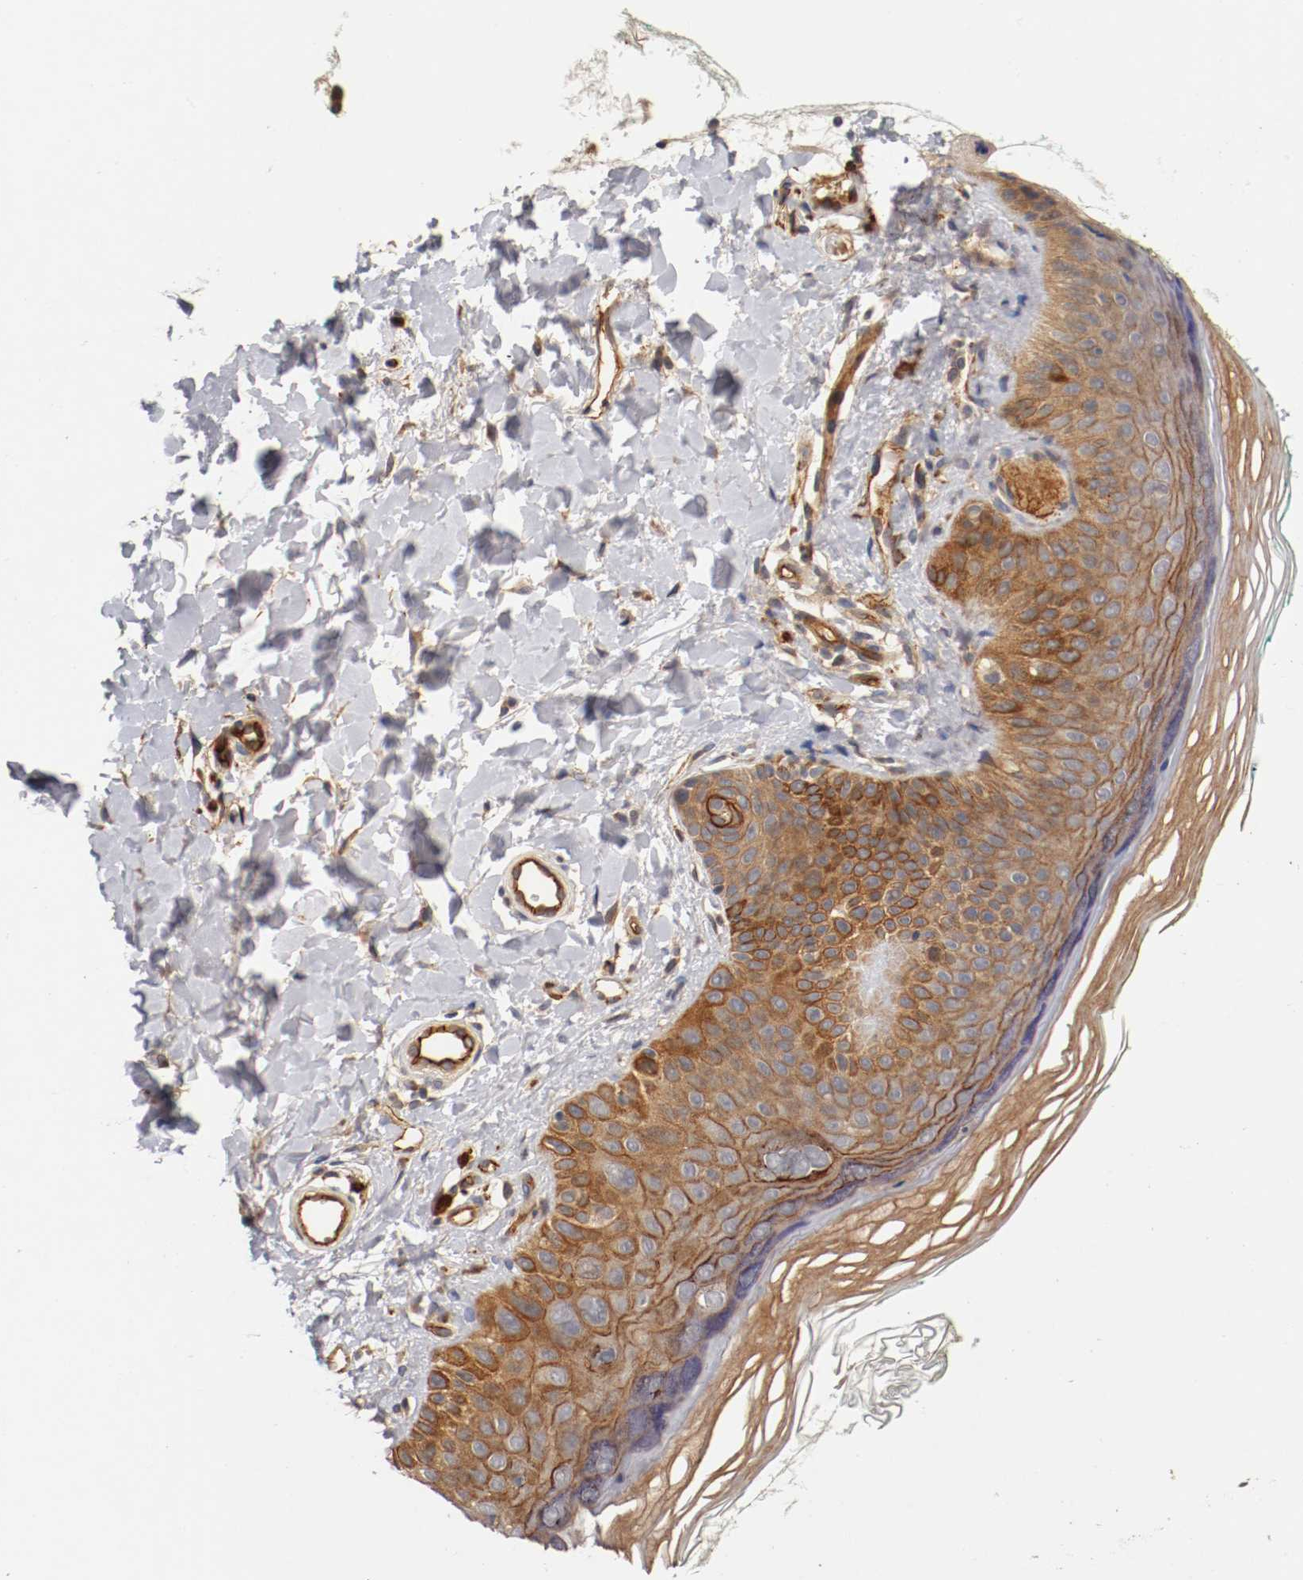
{"staining": {"intensity": "moderate", "quantity": ">75%", "location": "cytoplasmic/membranous"}, "tissue": "skin", "cell_type": "Fibroblasts", "image_type": "normal", "snomed": [{"axis": "morphology", "description": "Normal tissue, NOS"}, {"axis": "topography", "description": "Skin"}], "caption": "Immunohistochemistry (IHC) of normal skin shows medium levels of moderate cytoplasmic/membranous positivity in approximately >75% of fibroblasts. The staining was performed using DAB, with brown indicating positive protein expression. Nuclei are stained blue with hematoxylin.", "gene": "TYK2", "patient": {"sex": "male", "age": 26}}